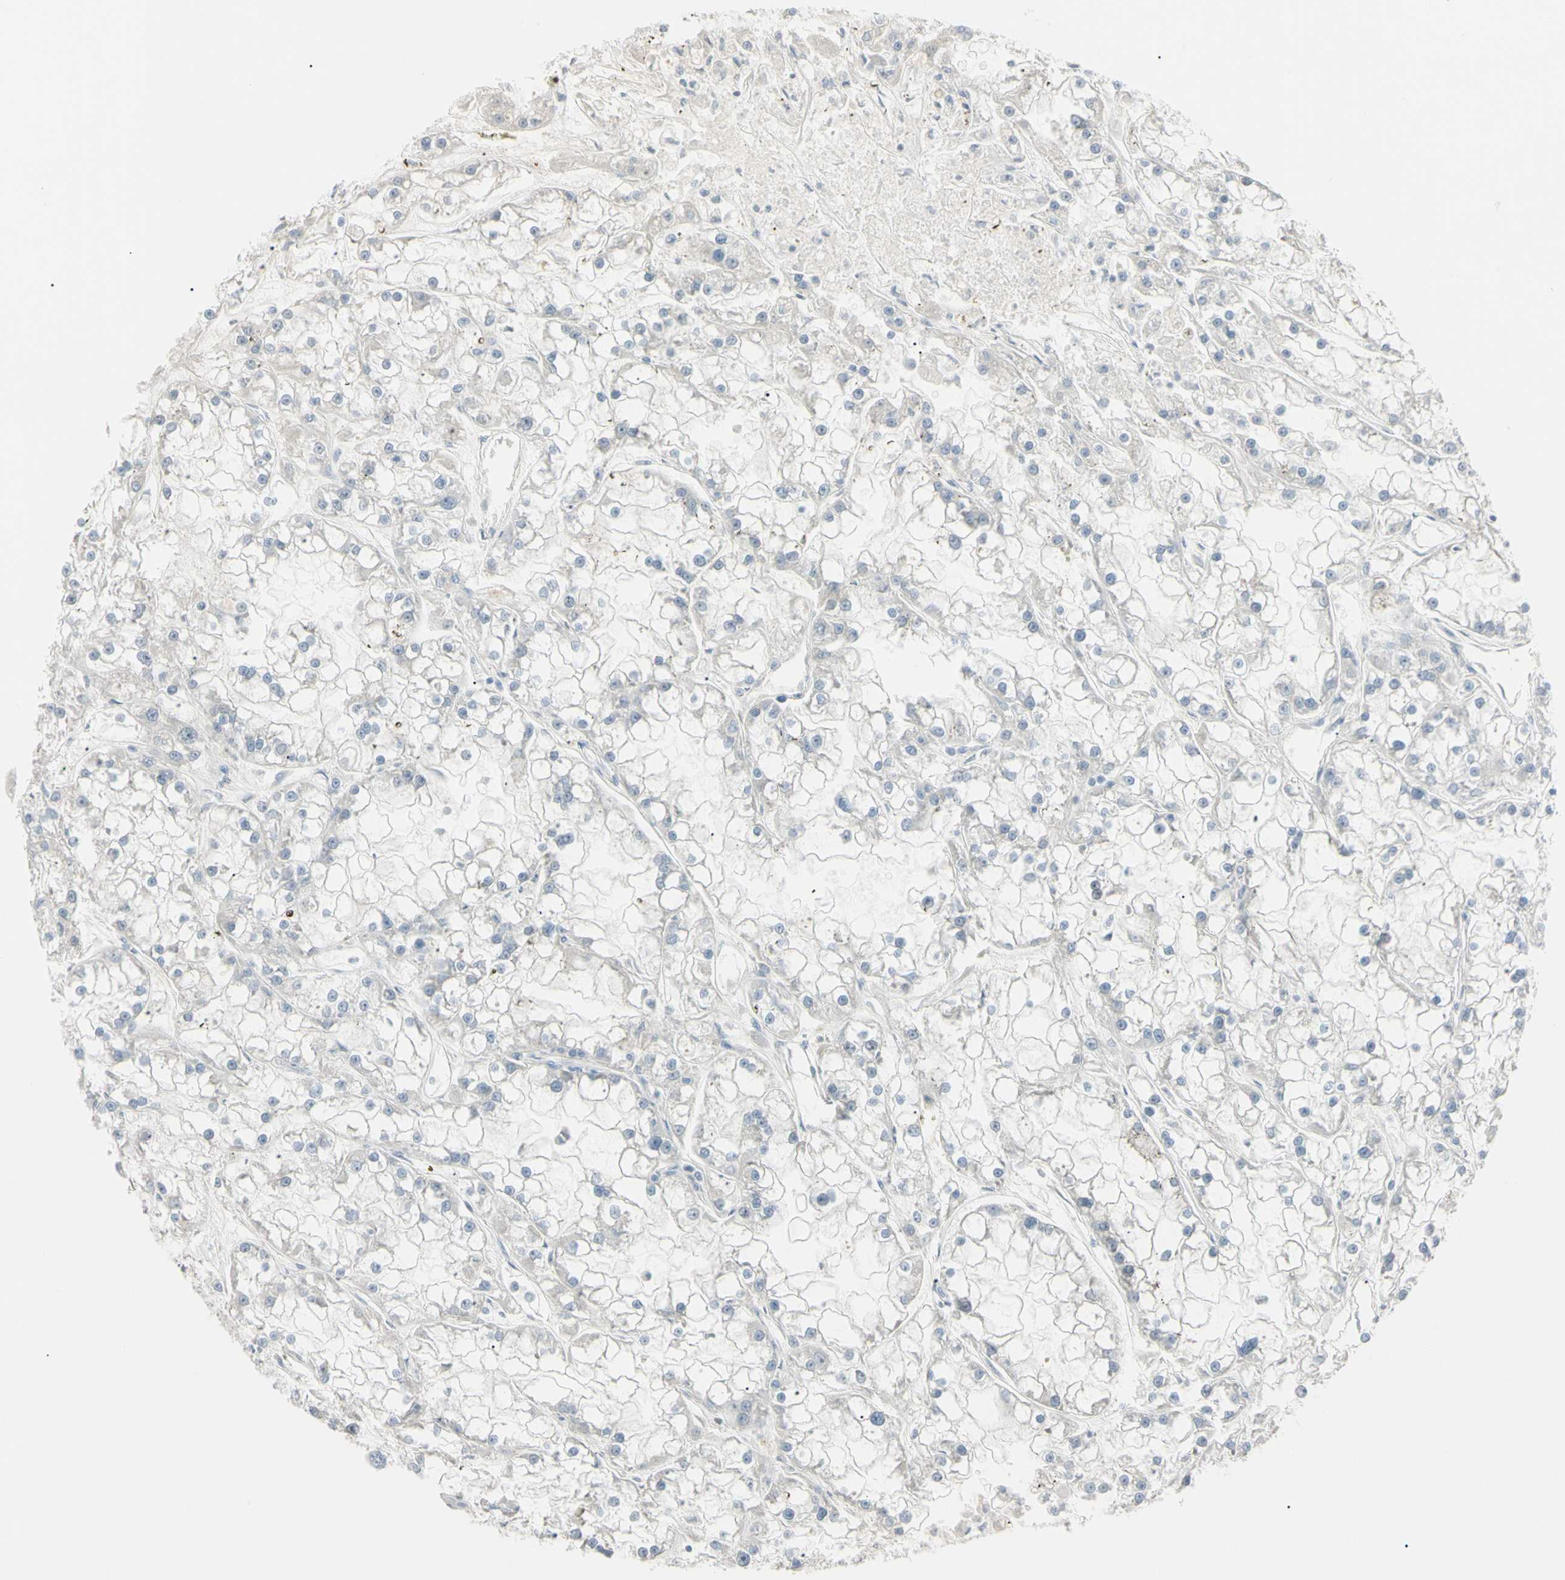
{"staining": {"intensity": "negative", "quantity": "none", "location": "none"}, "tissue": "renal cancer", "cell_type": "Tumor cells", "image_type": "cancer", "snomed": [{"axis": "morphology", "description": "Adenocarcinoma, NOS"}, {"axis": "topography", "description": "Kidney"}], "caption": "This is an immunohistochemistry histopathology image of human adenocarcinoma (renal). There is no positivity in tumor cells.", "gene": "PIP", "patient": {"sex": "female", "age": 52}}